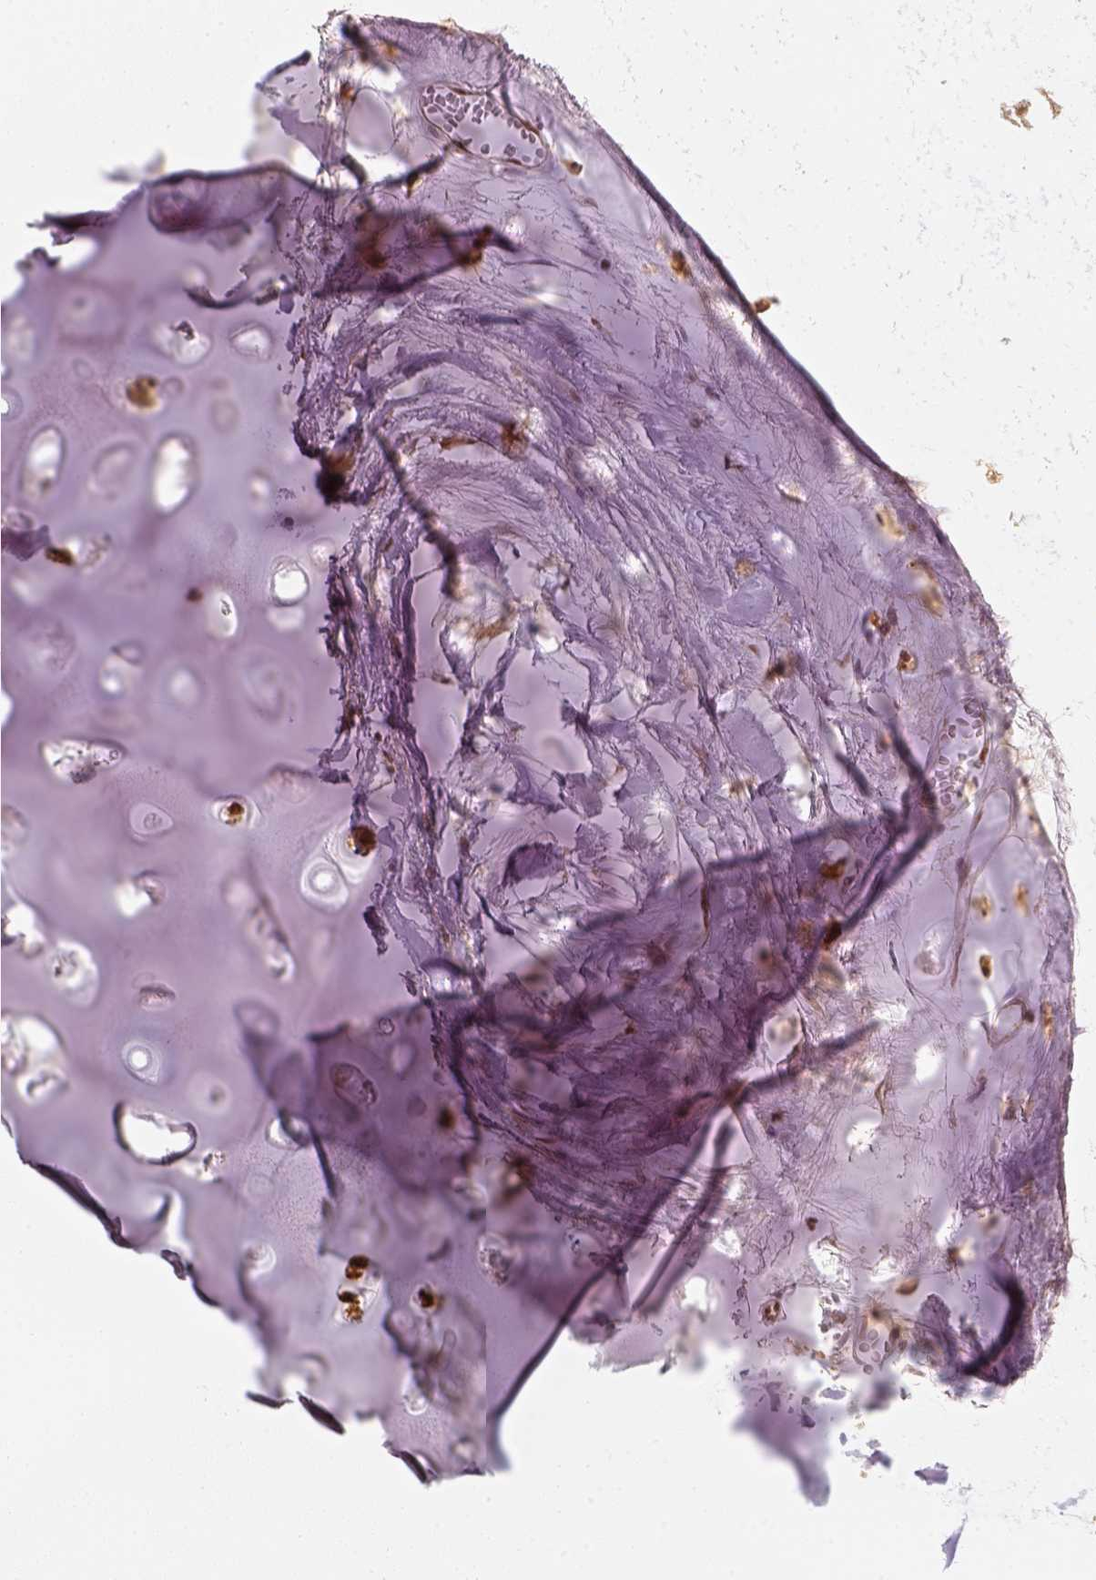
{"staining": {"intensity": "moderate", "quantity": ">75%", "location": "cytoplasmic/membranous,nuclear"}, "tissue": "soft tissue", "cell_type": "Chondrocytes", "image_type": "normal", "snomed": [{"axis": "morphology", "description": "Normal tissue, NOS"}, {"axis": "morphology", "description": "Squamous cell carcinoma, NOS"}, {"axis": "topography", "description": "Cartilage tissue"}, {"axis": "topography", "description": "Lung"}], "caption": "Immunohistochemistry (IHC) micrograph of benign soft tissue: human soft tissue stained using immunohistochemistry shows medium levels of moderate protein expression localized specifically in the cytoplasmic/membranous,nuclear of chondrocytes, appearing as a cytoplasmic/membranous,nuclear brown color.", "gene": "SQSTM1", "patient": {"sex": "male", "age": 66}}